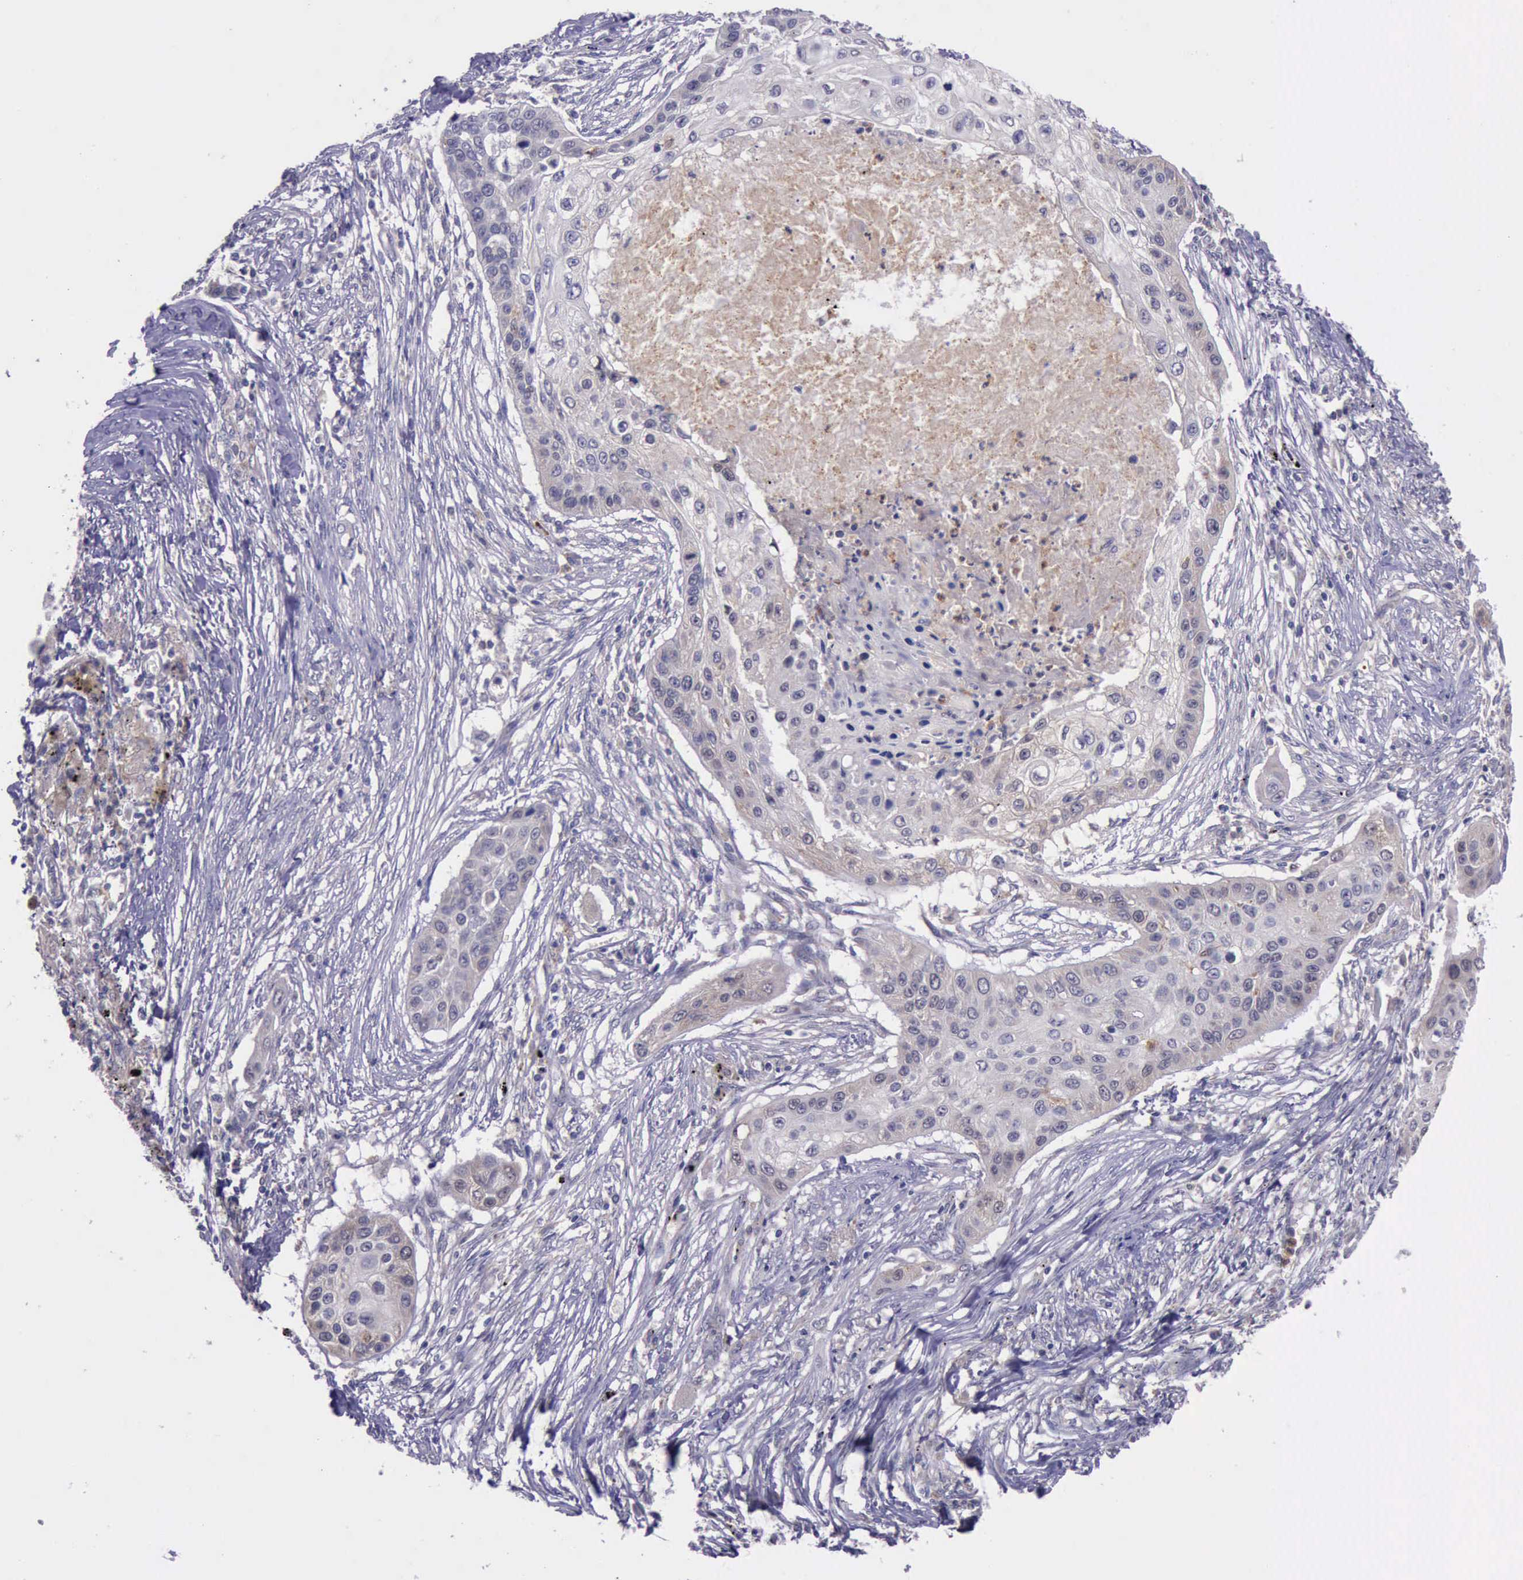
{"staining": {"intensity": "weak", "quantity": "25%-75%", "location": "cytoplasmic/membranous"}, "tissue": "lung cancer", "cell_type": "Tumor cells", "image_type": "cancer", "snomed": [{"axis": "morphology", "description": "Squamous cell carcinoma, NOS"}, {"axis": "topography", "description": "Lung"}], "caption": "Immunohistochemical staining of squamous cell carcinoma (lung) shows weak cytoplasmic/membranous protein expression in about 25%-75% of tumor cells.", "gene": "PLEK2", "patient": {"sex": "male", "age": 71}}